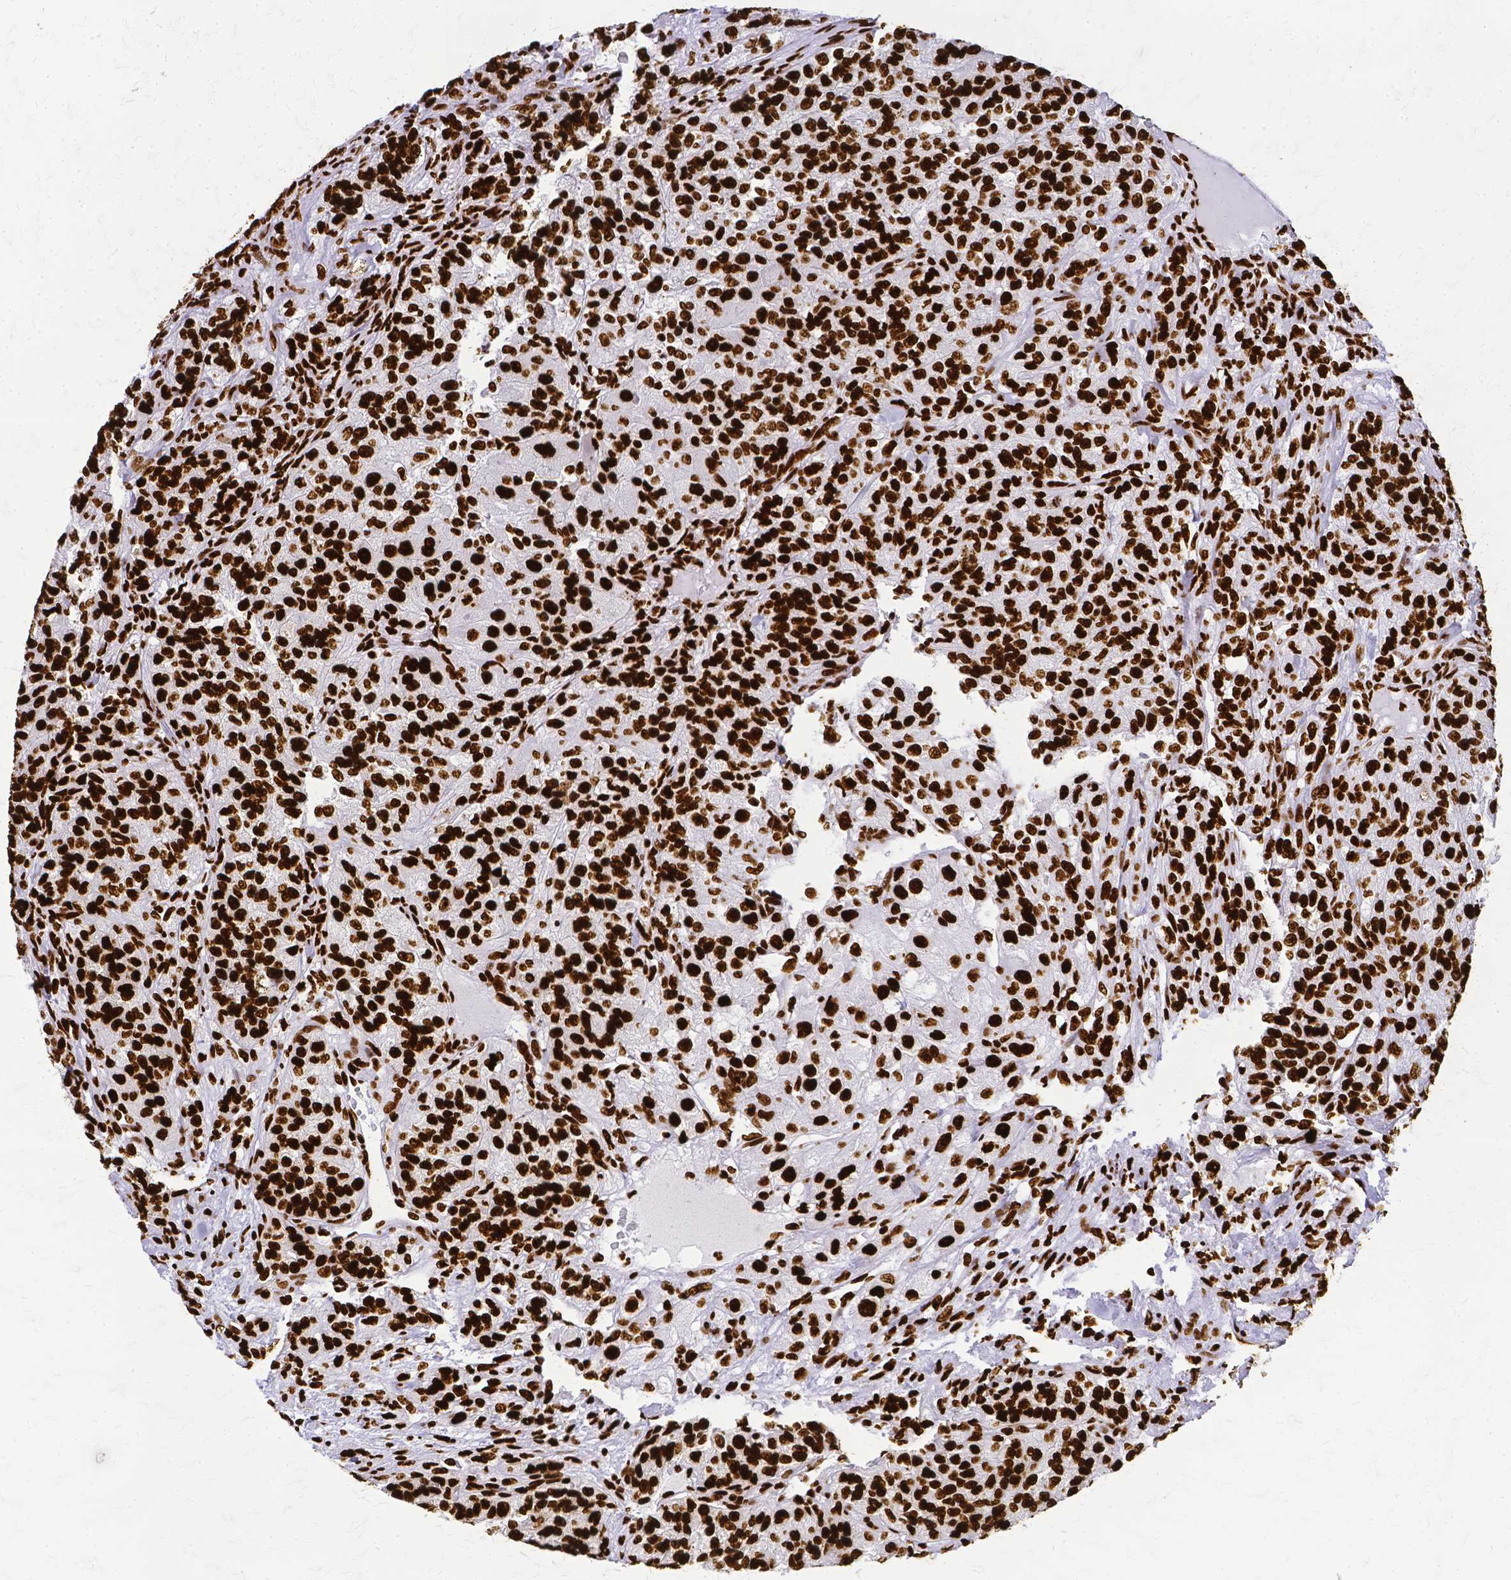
{"staining": {"intensity": "strong", "quantity": ">75%", "location": "nuclear"}, "tissue": "renal cancer", "cell_type": "Tumor cells", "image_type": "cancer", "snomed": [{"axis": "morphology", "description": "Adenocarcinoma, NOS"}, {"axis": "topography", "description": "Kidney"}], "caption": "Immunohistochemical staining of renal cancer shows high levels of strong nuclear protein positivity in approximately >75% of tumor cells.", "gene": "SFPQ", "patient": {"sex": "female", "age": 63}}